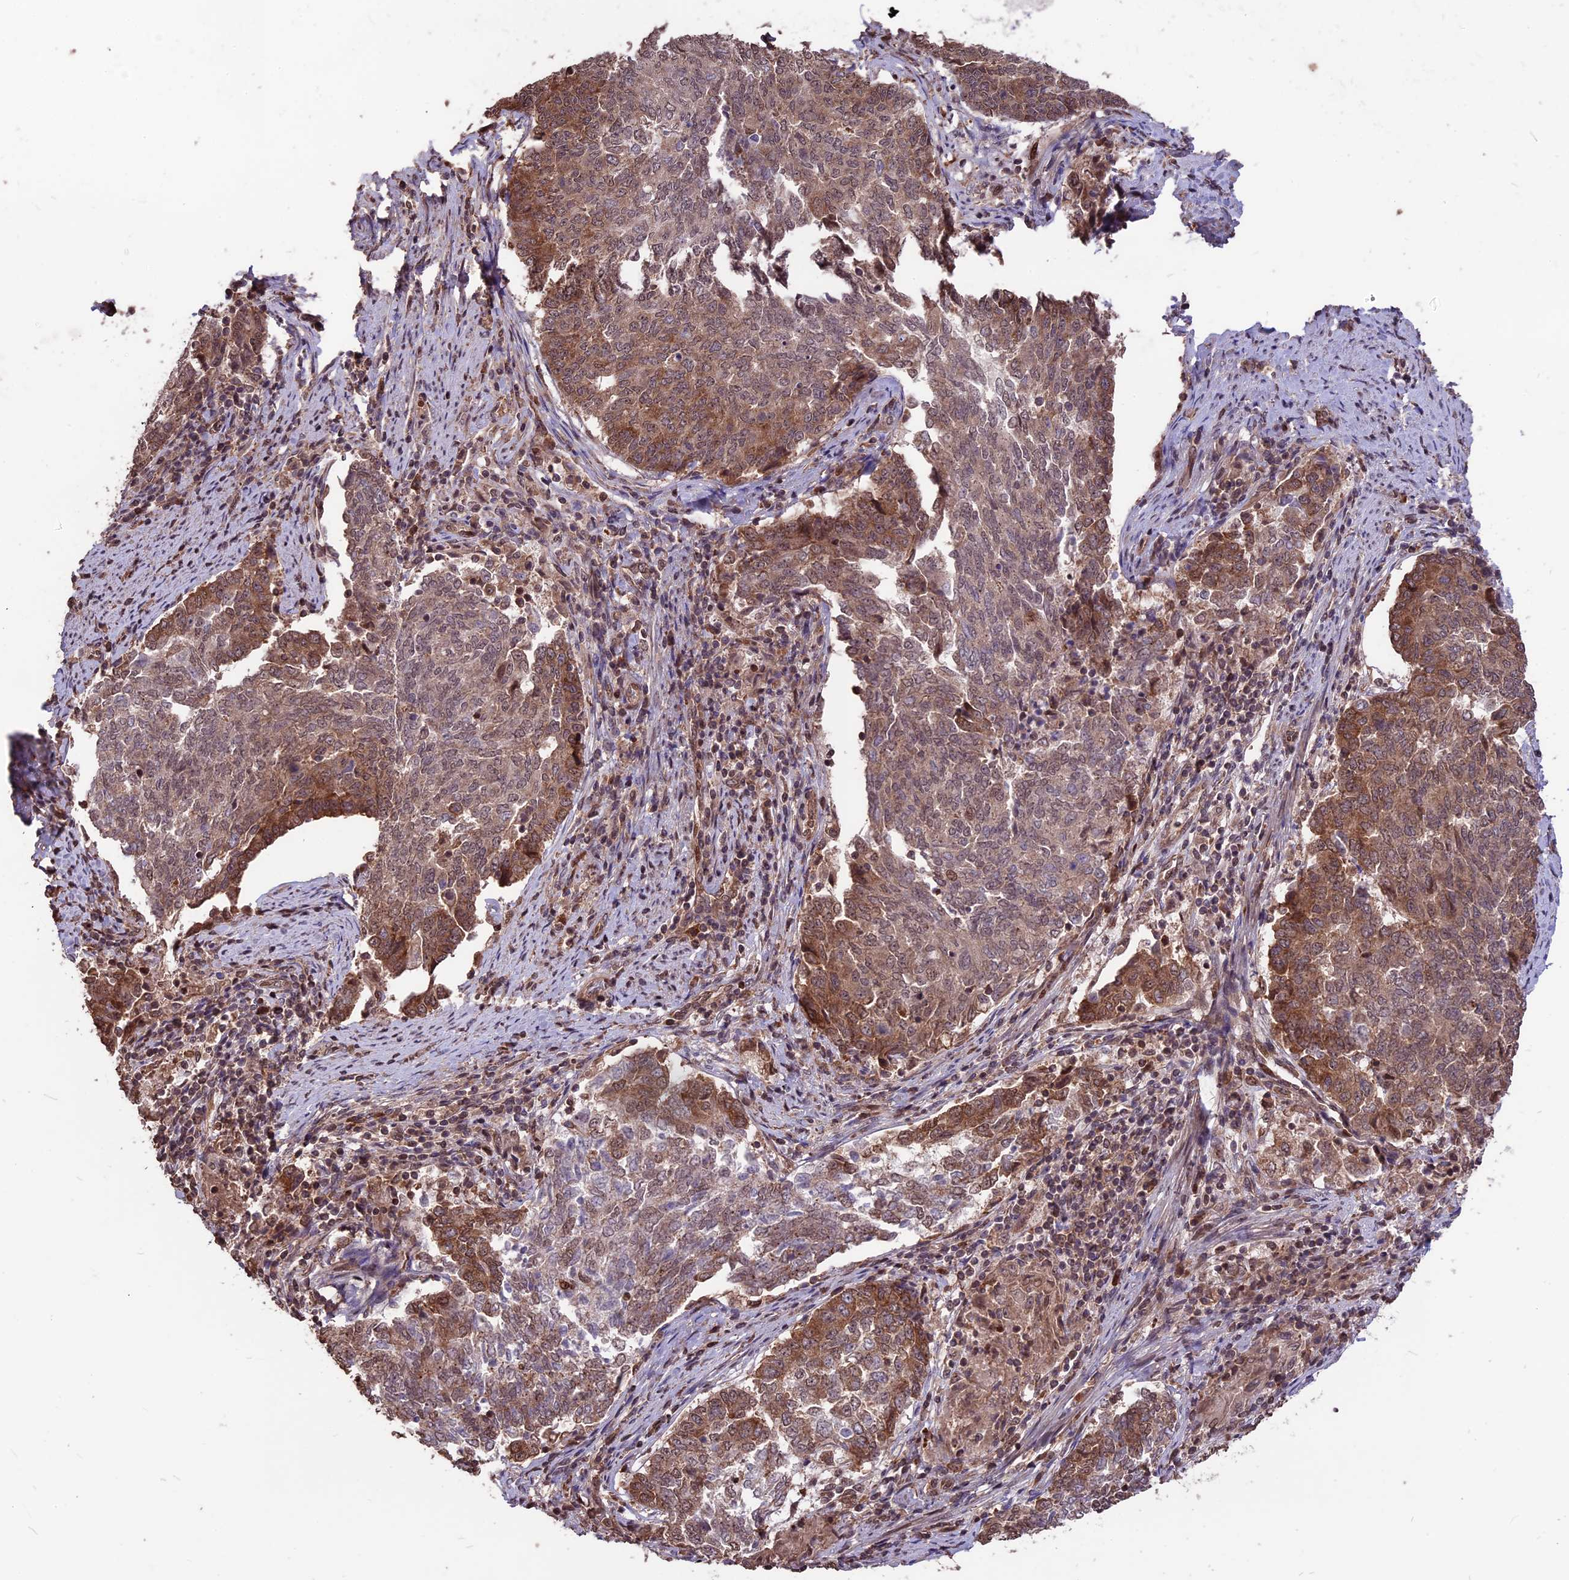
{"staining": {"intensity": "moderate", "quantity": ">75%", "location": "cytoplasmic/membranous,nuclear"}, "tissue": "endometrial cancer", "cell_type": "Tumor cells", "image_type": "cancer", "snomed": [{"axis": "morphology", "description": "Adenocarcinoma, NOS"}, {"axis": "topography", "description": "Endometrium"}], "caption": "IHC histopathology image of adenocarcinoma (endometrial) stained for a protein (brown), which reveals medium levels of moderate cytoplasmic/membranous and nuclear staining in about >75% of tumor cells.", "gene": "ZNF598", "patient": {"sex": "female", "age": 80}}